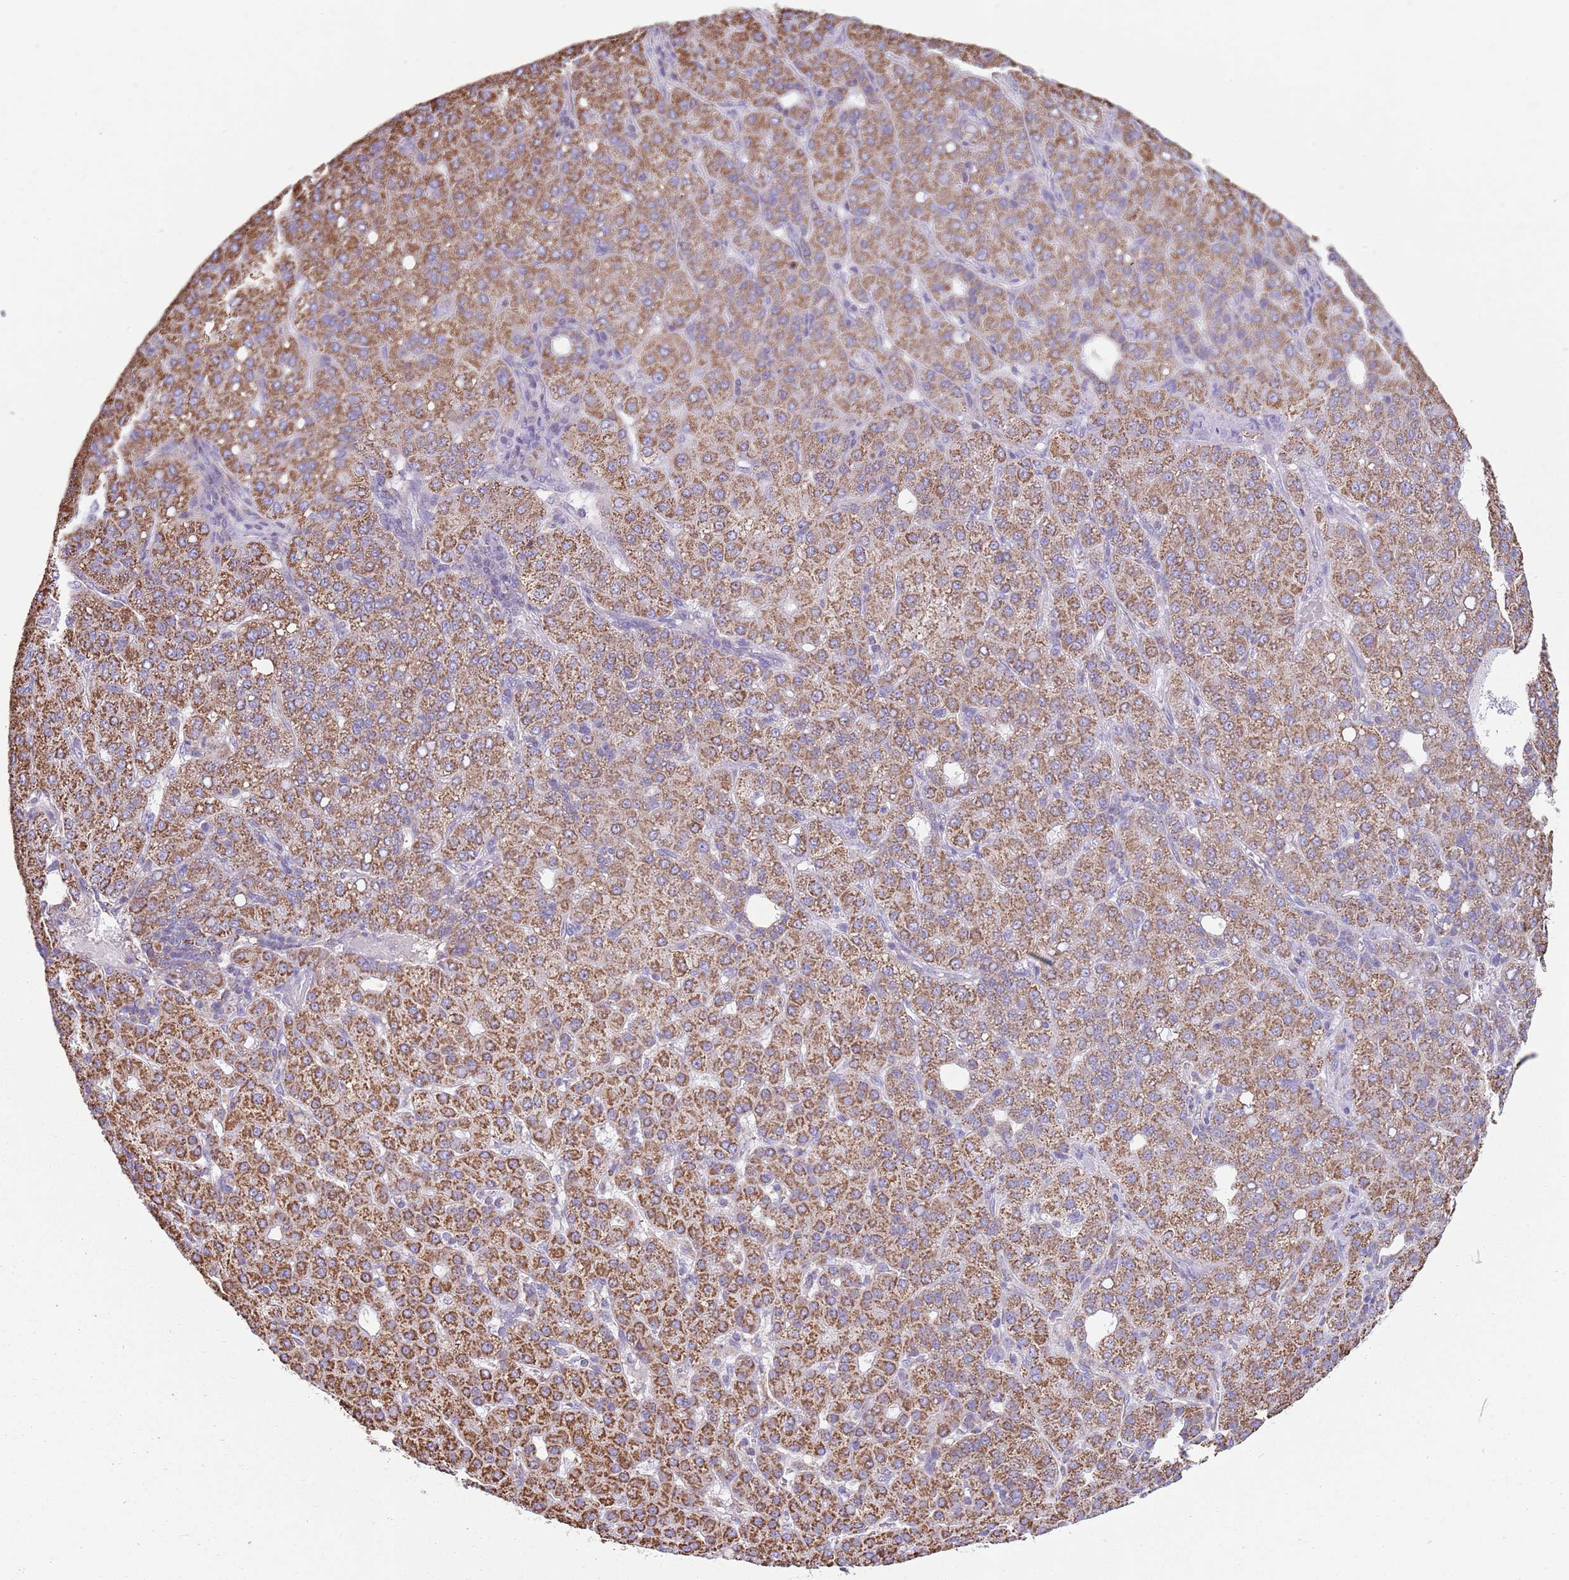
{"staining": {"intensity": "strong", "quantity": ">75%", "location": "cytoplasmic/membranous"}, "tissue": "liver cancer", "cell_type": "Tumor cells", "image_type": "cancer", "snomed": [{"axis": "morphology", "description": "Carcinoma, Hepatocellular, NOS"}, {"axis": "topography", "description": "Liver"}], "caption": "The image displays a brown stain indicating the presence of a protein in the cytoplasmic/membranous of tumor cells in hepatocellular carcinoma (liver).", "gene": "TTLL1", "patient": {"sex": "male", "age": 65}}